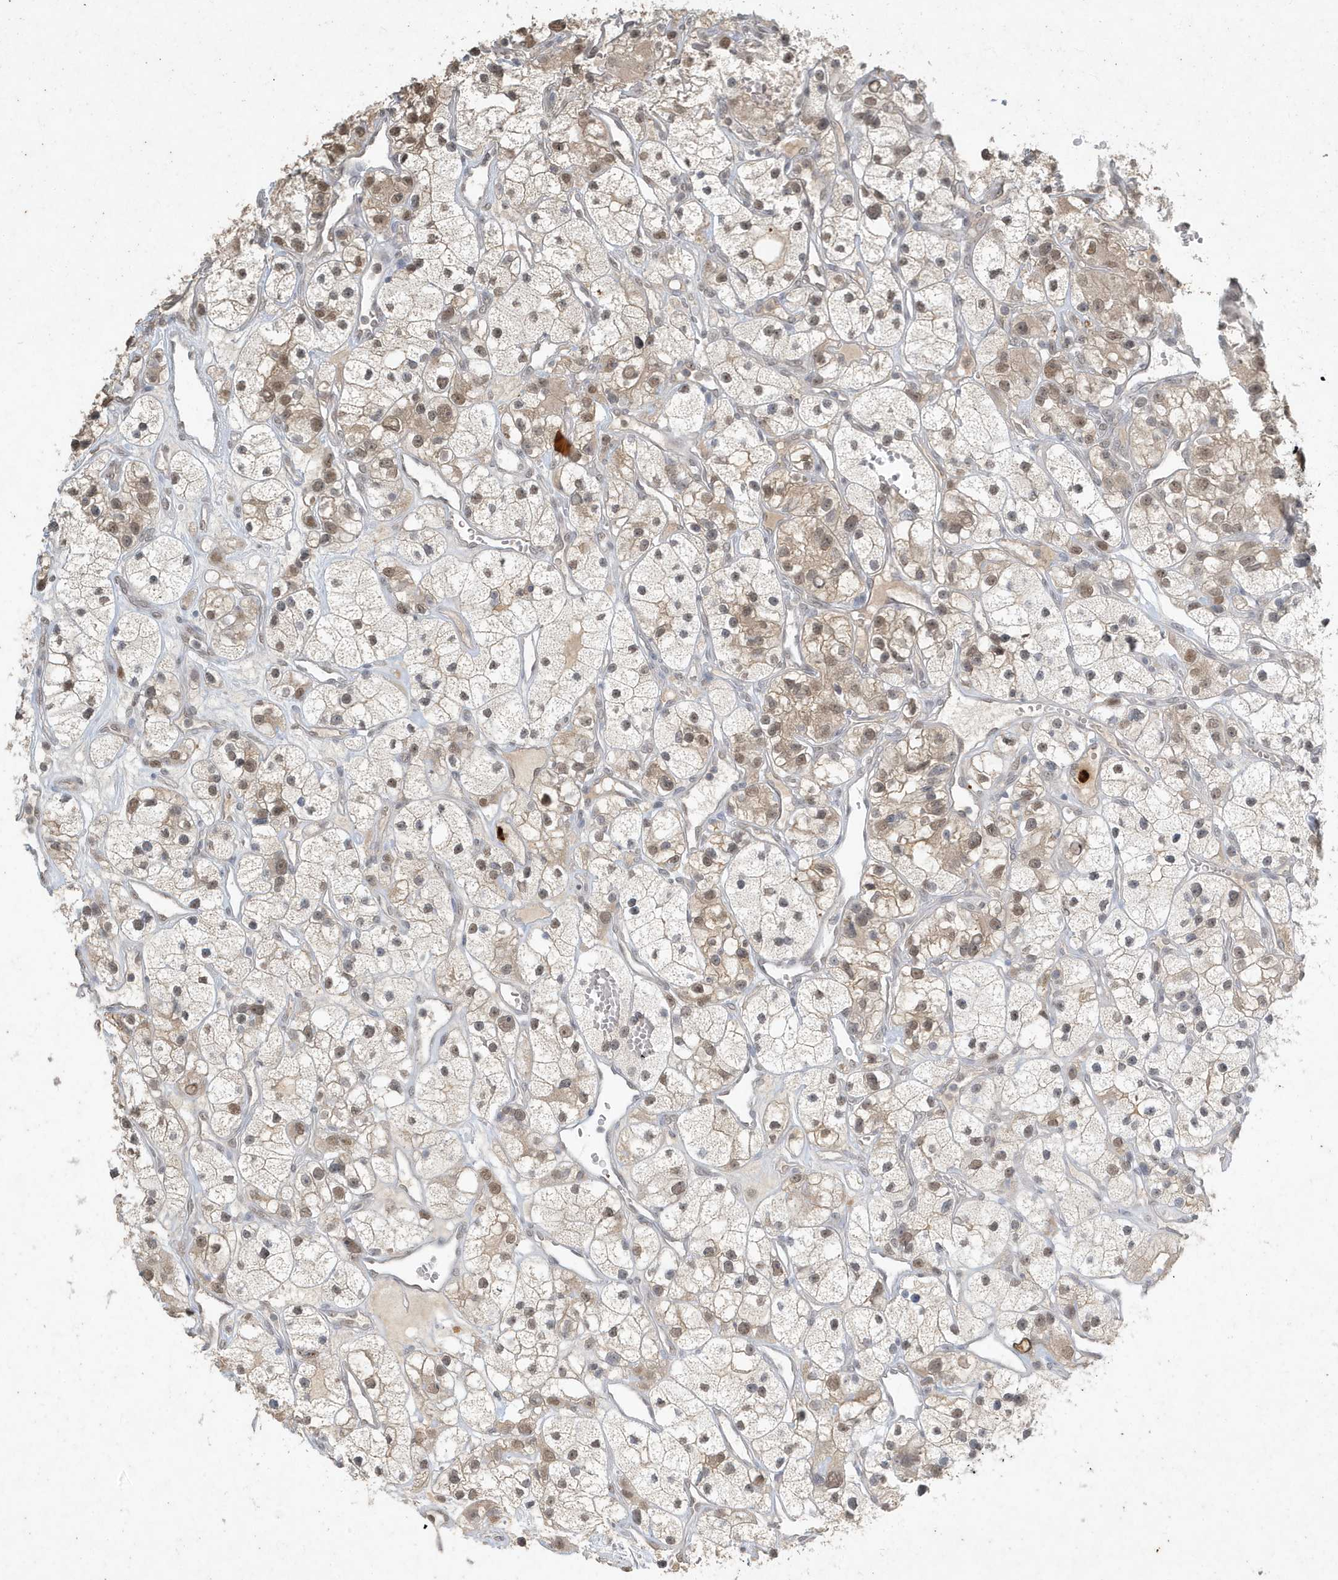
{"staining": {"intensity": "weak", "quantity": ">75%", "location": "cytoplasmic/membranous,nuclear"}, "tissue": "renal cancer", "cell_type": "Tumor cells", "image_type": "cancer", "snomed": [{"axis": "morphology", "description": "Adenocarcinoma, NOS"}, {"axis": "topography", "description": "Kidney"}], "caption": "High-power microscopy captured an immunohistochemistry (IHC) image of renal cancer, revealing weak cytoplasmic/membranous and nuclear positivity in approximately >75% of tumor cells.", "gene": "DEFA1", "patient": {"sex": "female", "age": 57}}